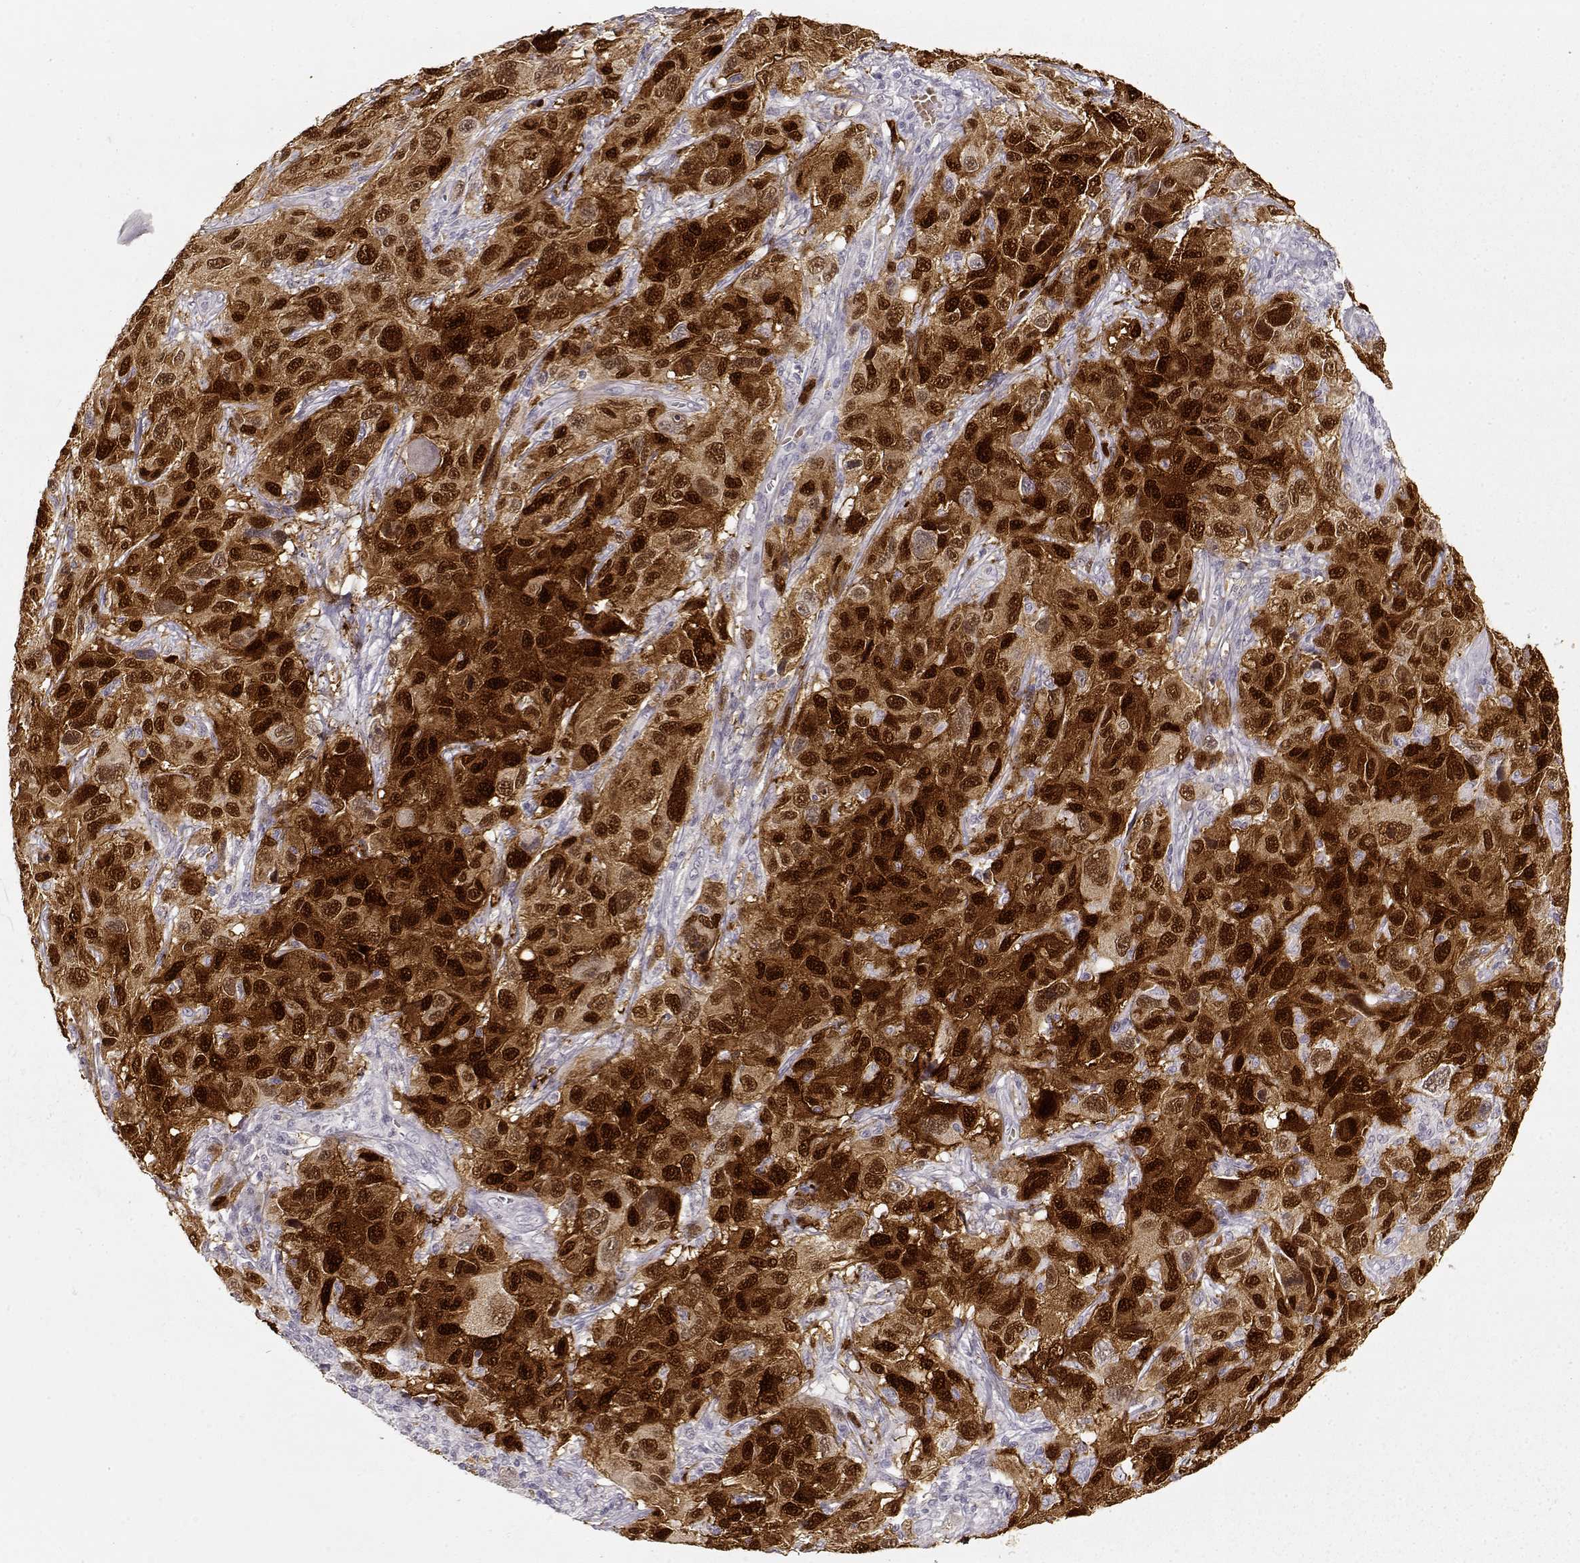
{"staining": {"intensity": "strong", "quantity": ">75%", "location": "cytoplasmic/membranous,nuclear"}, "tissue": "melanoma", "cell_type": "Tumor cells", "image_type": "cancer", "snomed": [{"axis": "morphology", "description": "Malignant melanoma, NOS"}, {"axis": "topography", "description": "Skin"}], "caption": "Immunohistochemistry (IHC) (DAB (3,3'-diaminobenzidine)) staining of melanoma reveals strong cytoplasmic/membranous and nuclear protein positivity in about >75% of tumor cells.", "gene": "S100B", "patient": {"sex": "male", "age": 53}}